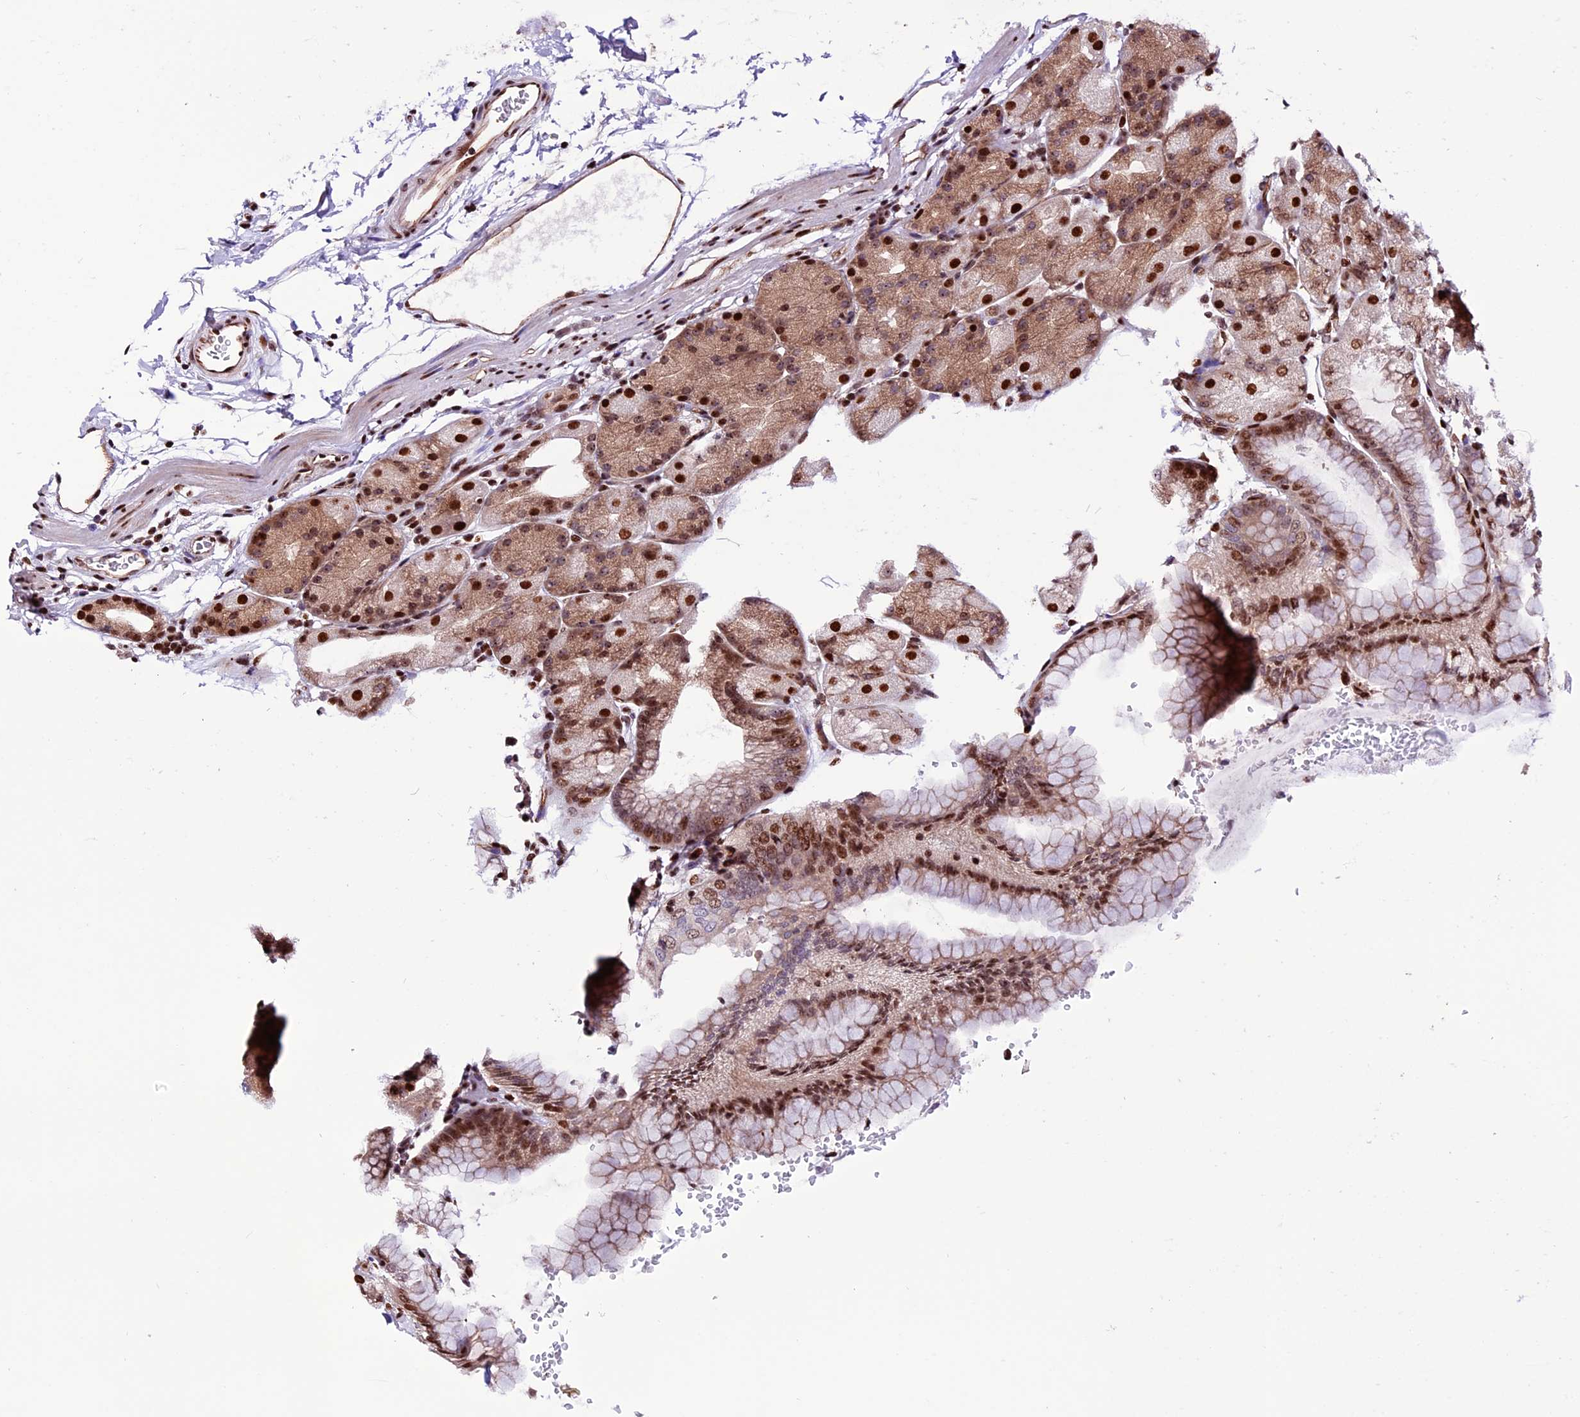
{"staining": {"intensity": "moderate", "quantity": ">75%", "location": "cytoplasmic/membranous,nuclear"}, "tissue": "stomach", "cell_type": "Glandular cells", "image_type": "normal", "snomed": [{"axis": "morphology", "description": "Normal tissue, NOS"}, {"axis": "topography", "description": "Stomach, upper"}, {"axis": "topography", "description": "Stomach, lower"}], "caption": "Immunohistochemical staining of unremarkable human stomach reveals >75% levels of moderate cytoplasmic/membranous,nuclear protein positivity in approximately >75% of glandular cells.", "gene": "RINL", "patient": {"sex": "male", "age": 62}}